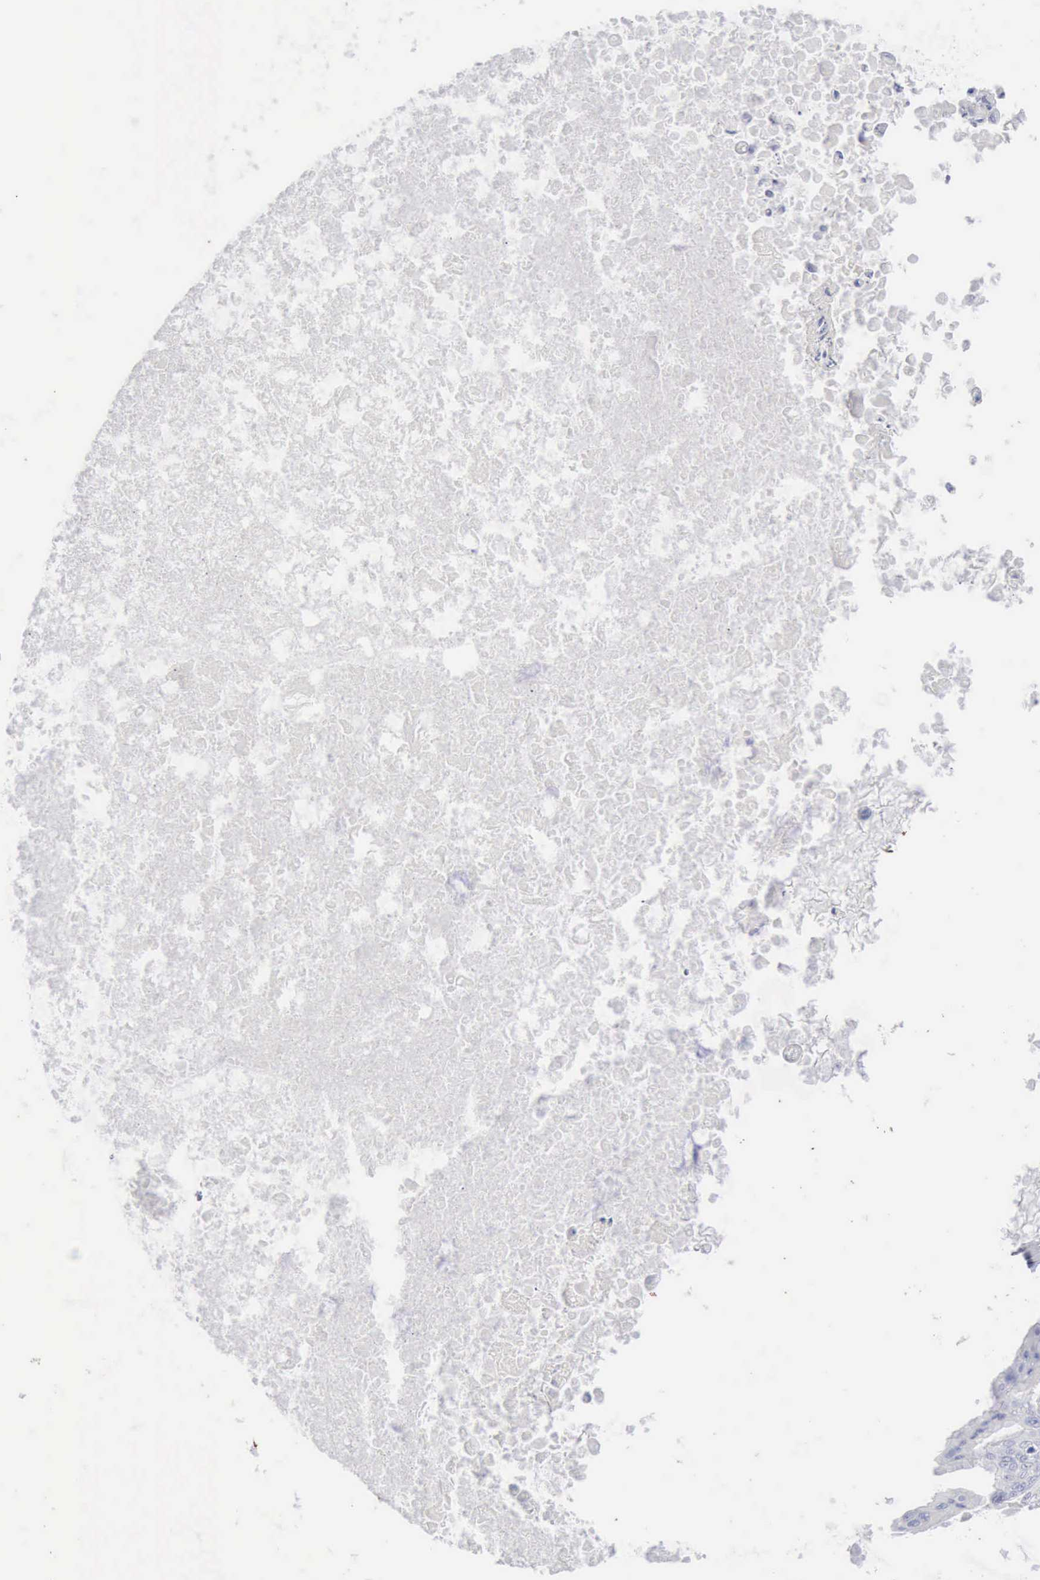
{"staining": {"intensity": "negative", "quantity": "none", "location": "none"}, "tissue": "ovarian cancer", "cell_type": "Tumor cells", "image_type": "cancer", "snomed": [{"axis": "morphology", "description": "Cystadenocarcinoma, mucinous, NOS"}, {"axis": "topography", "description": "Ovary"}], "caption": "Tumor cells are negative for brown protein staining in ovarian cancer (mucinous cystadenocarcinoma).", "gene": "KRT5", "patient": {"sex": "female", "age": 37}}